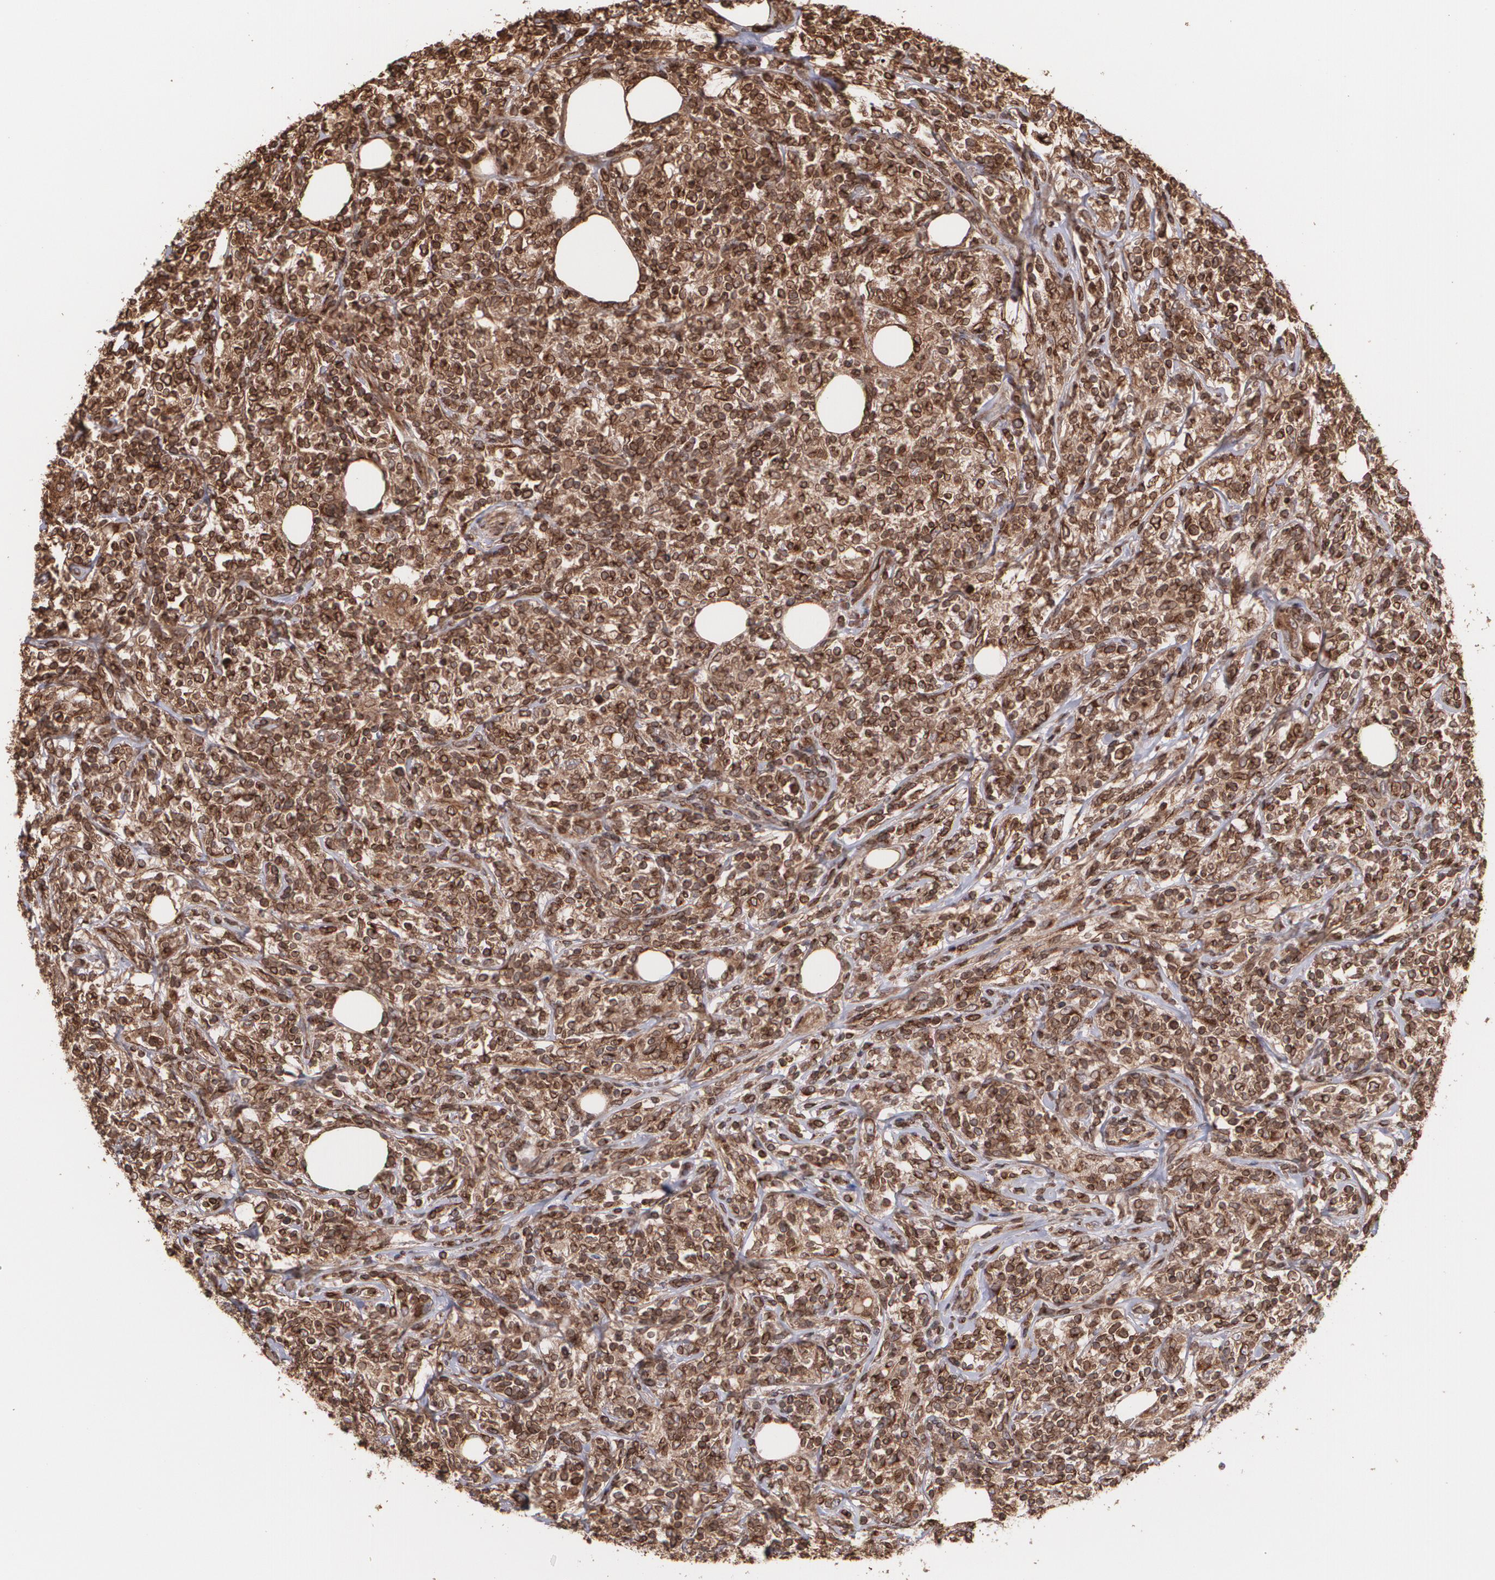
{"staining": {"intensity": "strong", "quantity": ">75%", "location": "cytoplasmic/membranous"}, "tissue": "lymphoma", "cell_type": "Tumor cells", "image_type": "cancer", "snomed": [{"axis": "morphology", "description": "Malignant lymphoma, non-Hodgkin's type, High grade"}, {"axis": "topography", "description": "Lymph node"}], "caption": "Tumor cells display high levels of strong cytoplasmic/membranous positivity in approximately >75% of cells in lymphoma. (brown staining indicates protein expression, while blue staining denotes nuclei).", "gene": "TRIP11", "patient": {"sex": "female", "age": 84}}